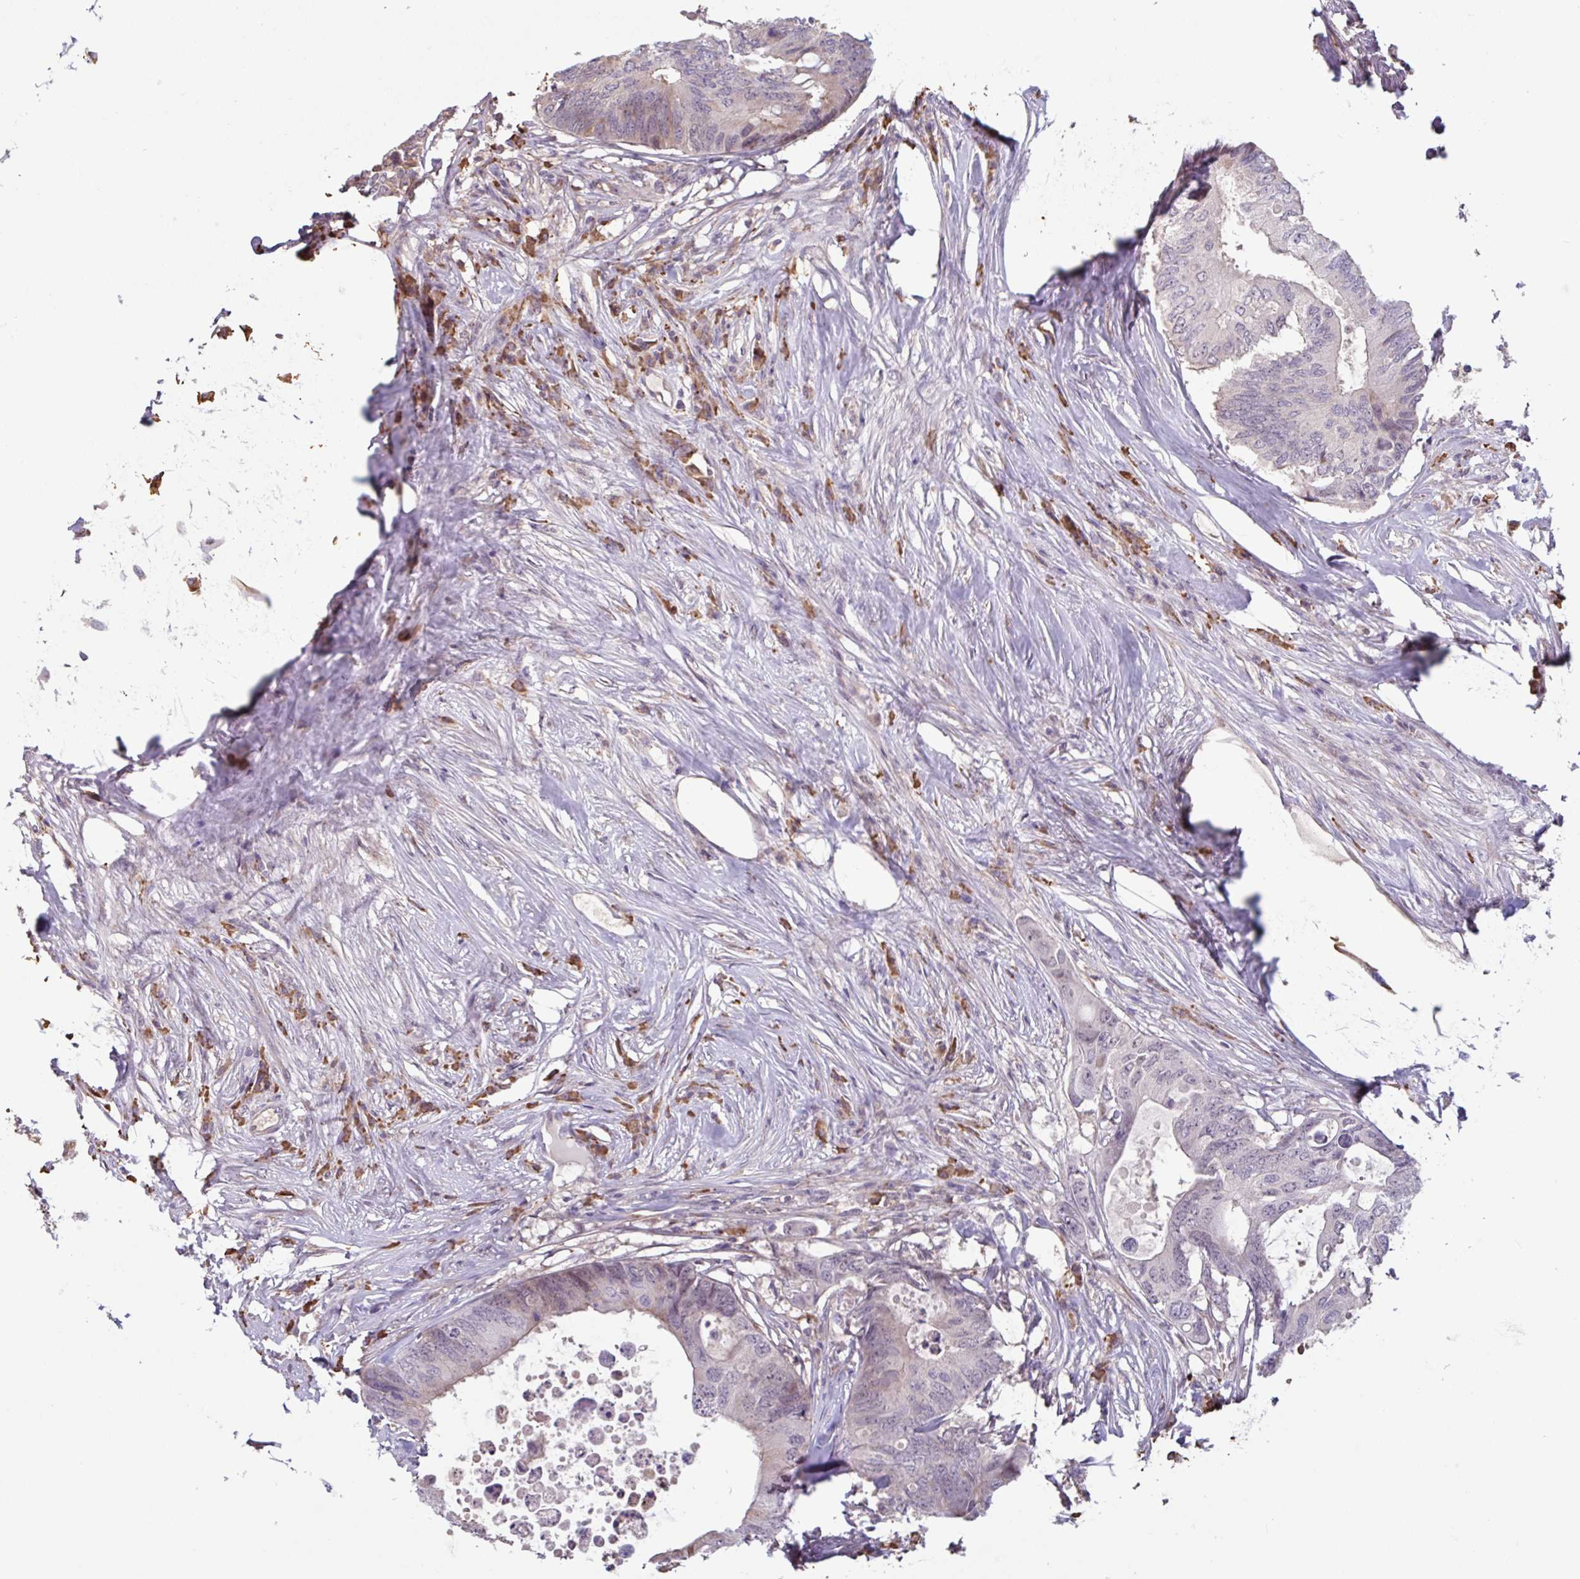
{"staining": {"intensity": "weak", "quantity": "<25%", "location": "cytoplasmic/membranous"}, "tissue": "colorectal cancer", "cell_type": "Tumor cells", "image_type": "cancer", "snomed": [{"axis": "morphology", "description": "Adenocarcinoma, NOS"}, {"axis": "topography", "description": "Colon"}], "caption": "DAB (3,3'-diaminobenzidine) immunohistochemical staining of human colorectal adenocarcinoma displays no significant expression in tumor cells.", "gene": "TAF1D", "patient": {"sex": "male", "age": 71}}